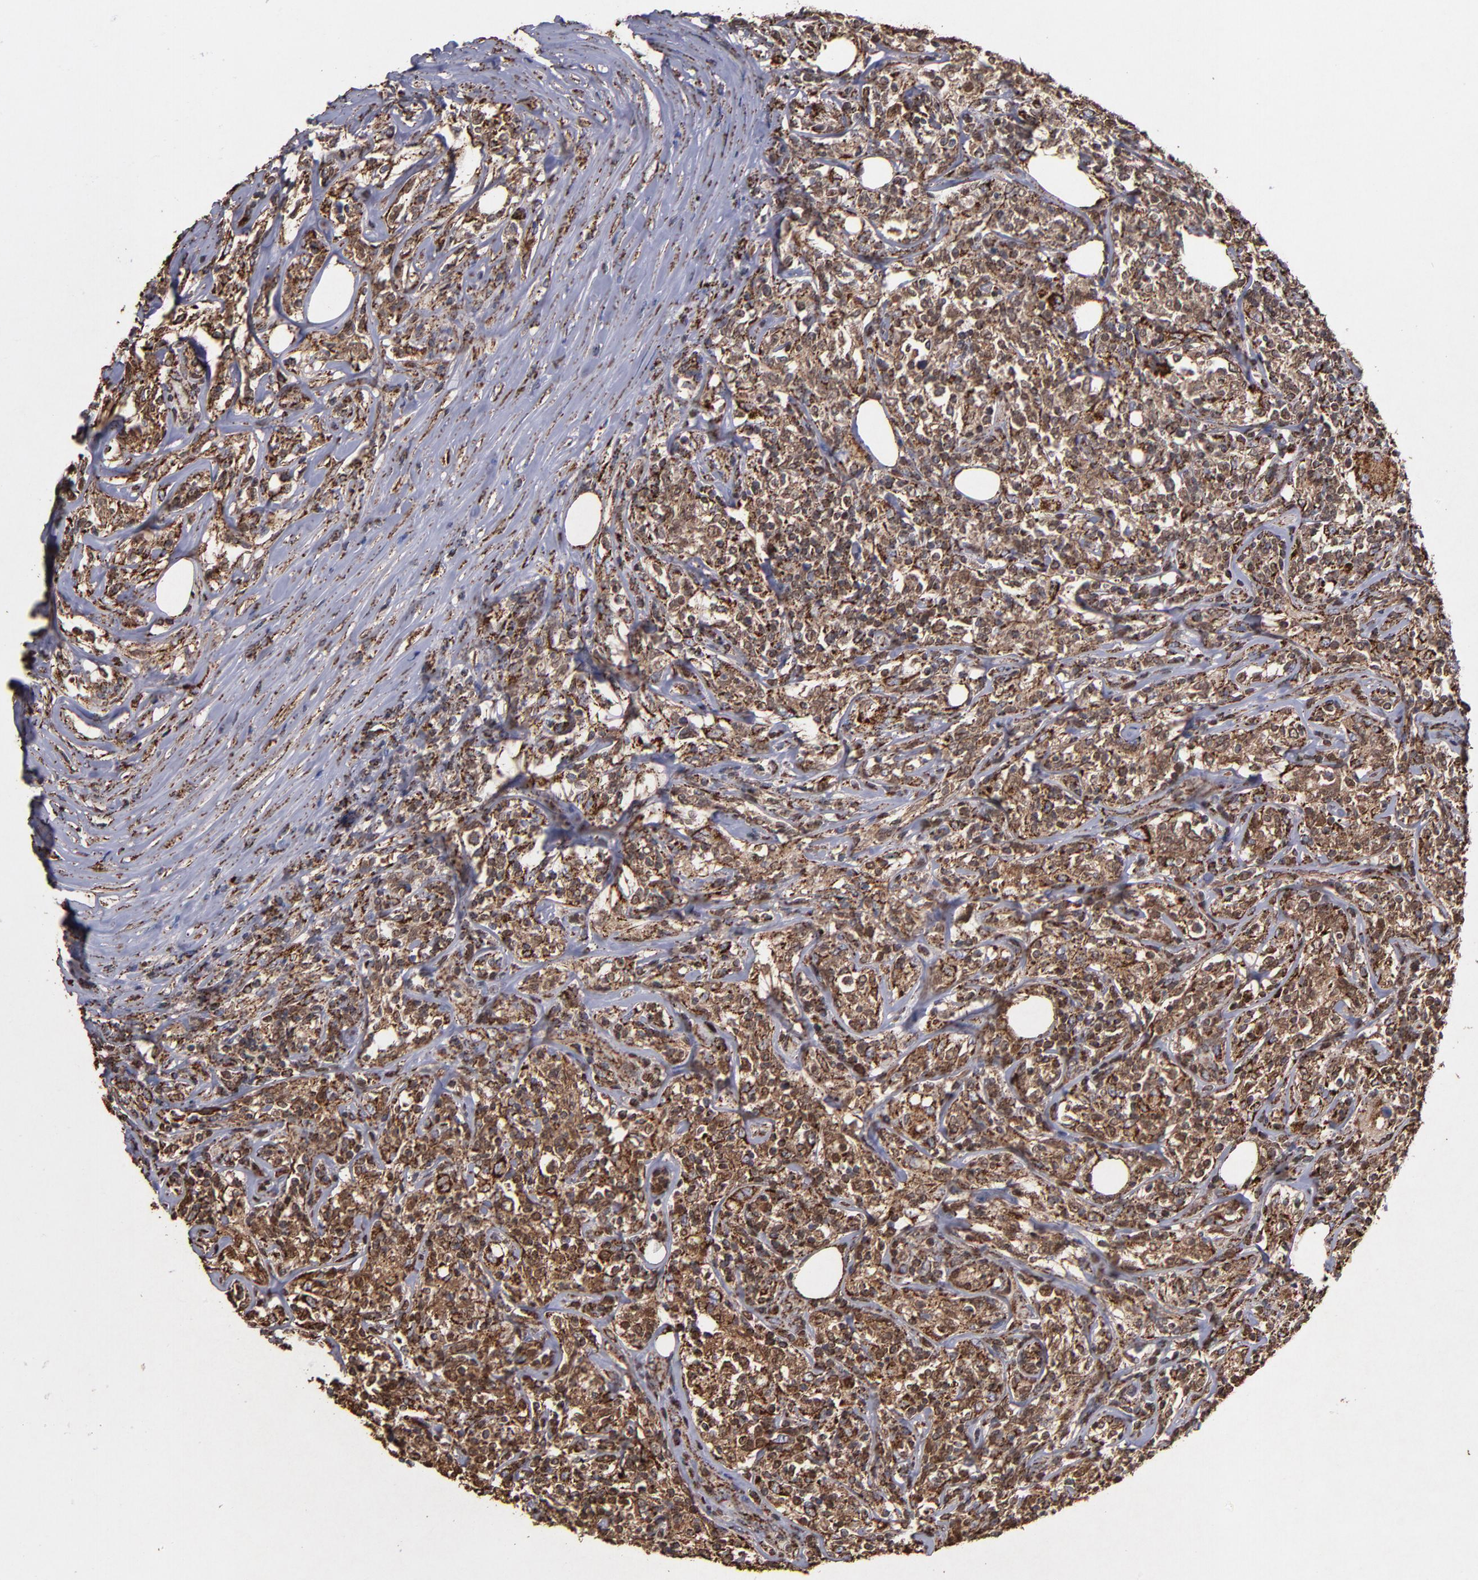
{"staining": {"intensity": "moderate", "quantity": ">75%", "location": "cytoplasmic/membranous"}, "tissue": "lymphoma", "cell_type": "Tumor cells", "image_type": "cancer", "snomed": [{"axis": "morphology", "description": "Malignant lymphoma, non-Hodgkin's type, High grade"}, {"axis": "topography", "description": "Lymph node"}], "caption": "The micrograph exhibits a brown stain indicating the presence of a protein in the cytoplasmic/membranous of tumor cells in malignant lymphoma, non-Hodgkin's type (high-grade). Using DAB (brown) and hematoxylin (blue) stains, captured at high magnification using brightfield microscopy.", "gene": "SOD2", "patient": {"sex": "female", "age": 84}}